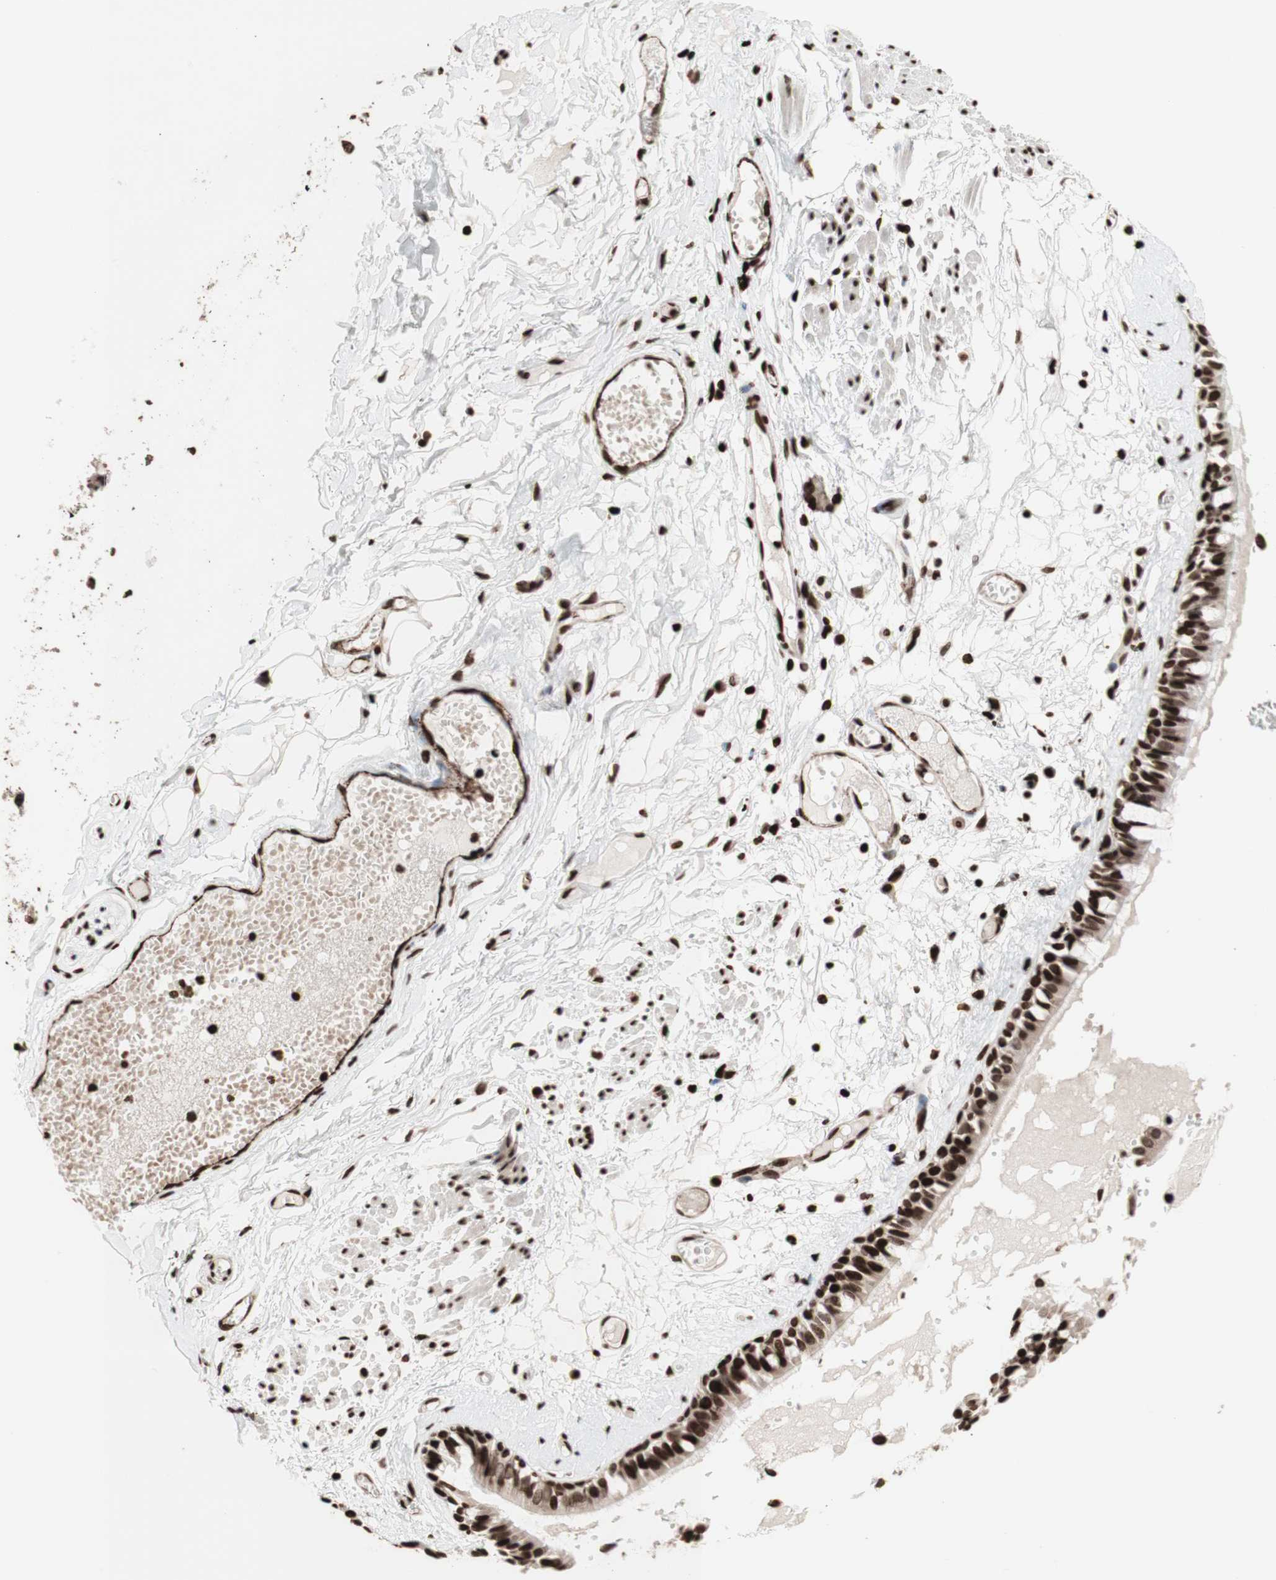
{"staining": {"intensity": "strong", "quantity": ">75%", "location": "cytoplasmic/membranous,nuclear"}, "tissue": "bronchus", "cell_type": "Respiratory epithelial cells", "image_type": "normal", "snomed": [{"axis": "morphology", "description": "Normal tissue, NOS"}, {"axis": "morphology", "description": "Inflammation, NOS"}, {"axis": "topography", "description": "Cartilage tissue"}, {"axis": "topography", "description": "Lung"}], "caption": "The histopathology image exhibits a brown stain indicating the presence of a protein in the cytoplasmic/membranous,nuclear of respiratory epithelial cells in bronchus.", "gene": "NCAPD2", "patient": {"sex": "male", "age": 71}}